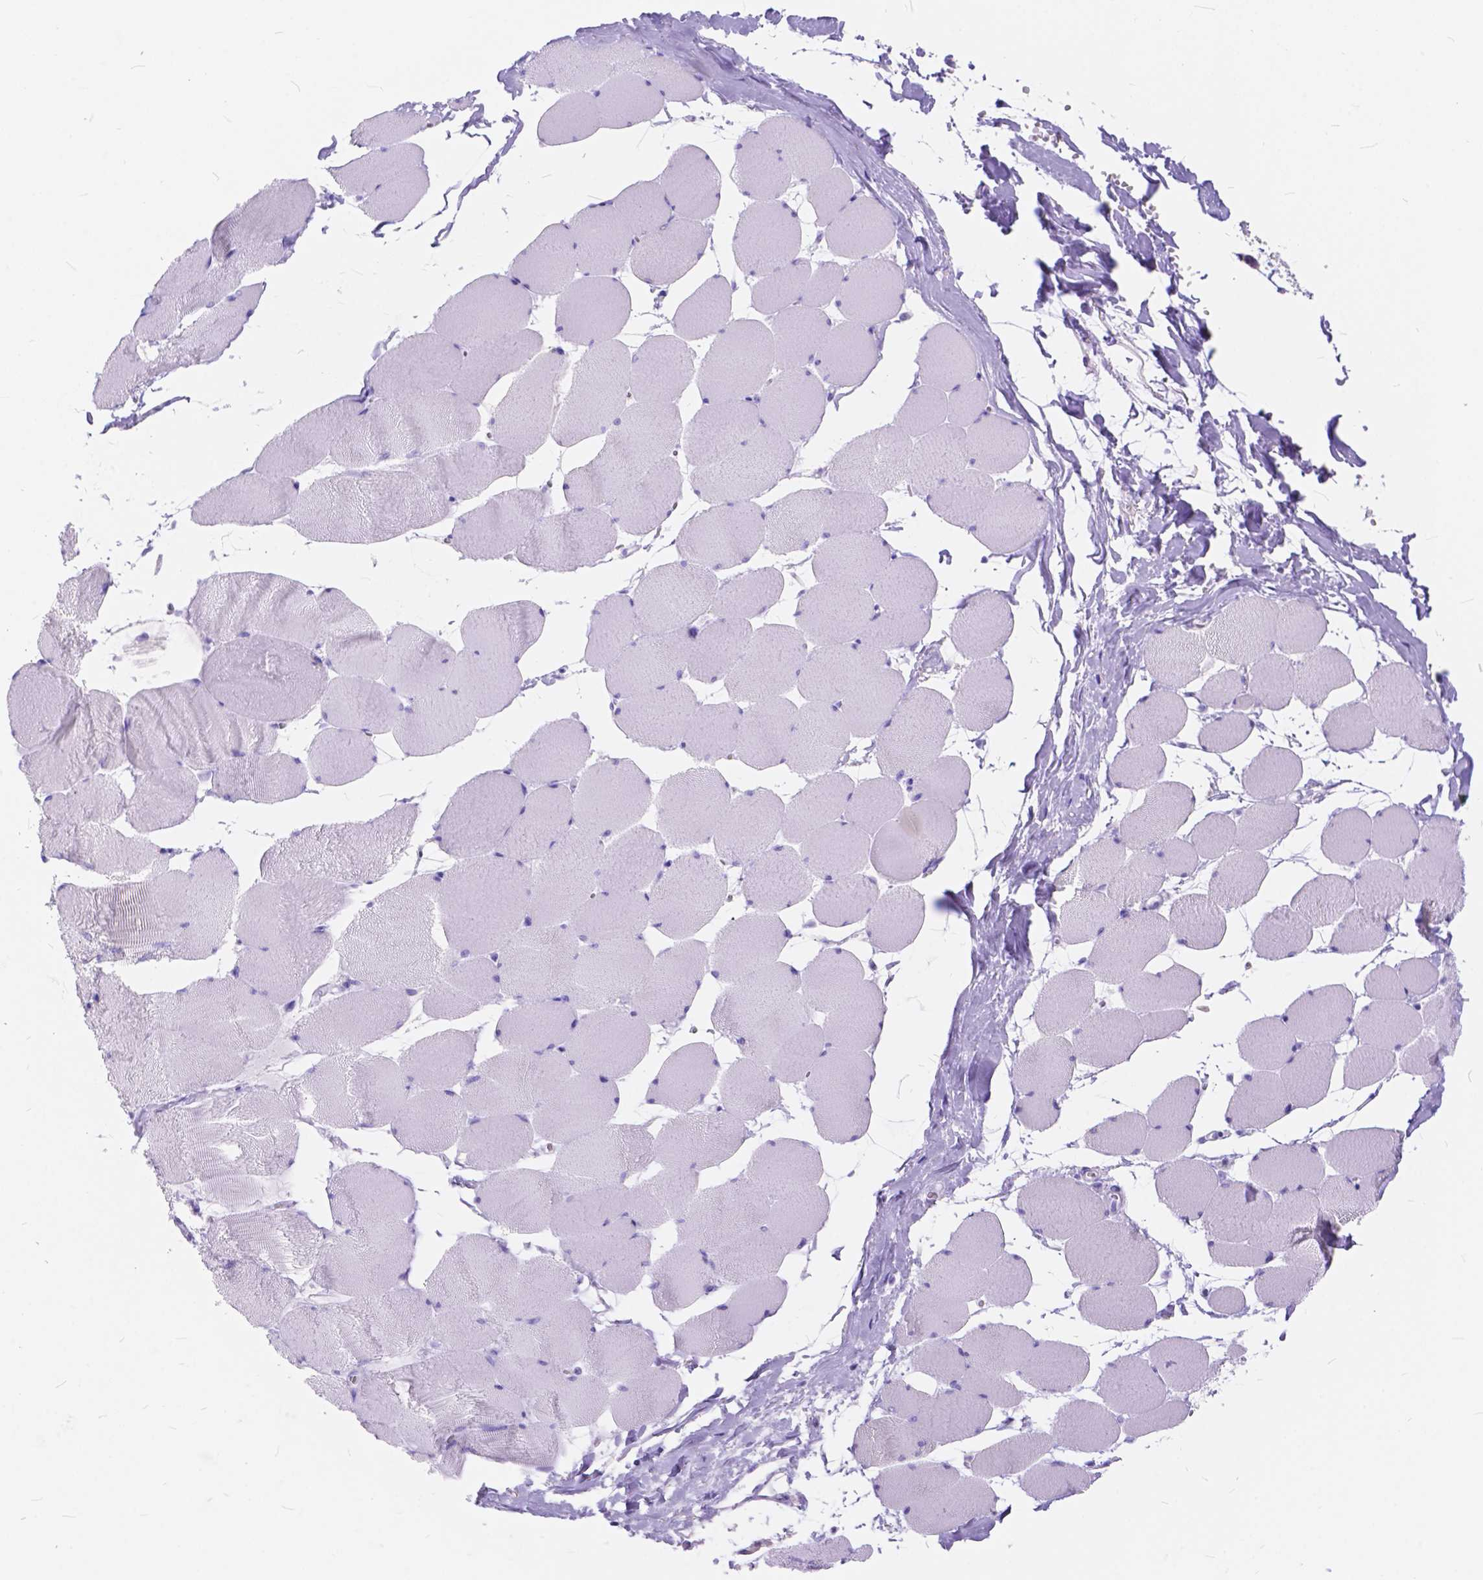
{"staining": {"intensity": "negative", "quantity": "none", "location": "none"}, "tissue": "skeletal muscle", "cell_type": "Myocytes", "image_type": "normal", "snomed": [{"axis": "morphology", "description": "Normal tissue, NOS"}, {"axis": "topography", "description": "Skeletal muscle"}], "caption": "The photomicrograph reveals no significant staining in myocytes of skeletal muscle.", "gene": "FOXL2", "patient": {"sex": "female", "age": 75}}